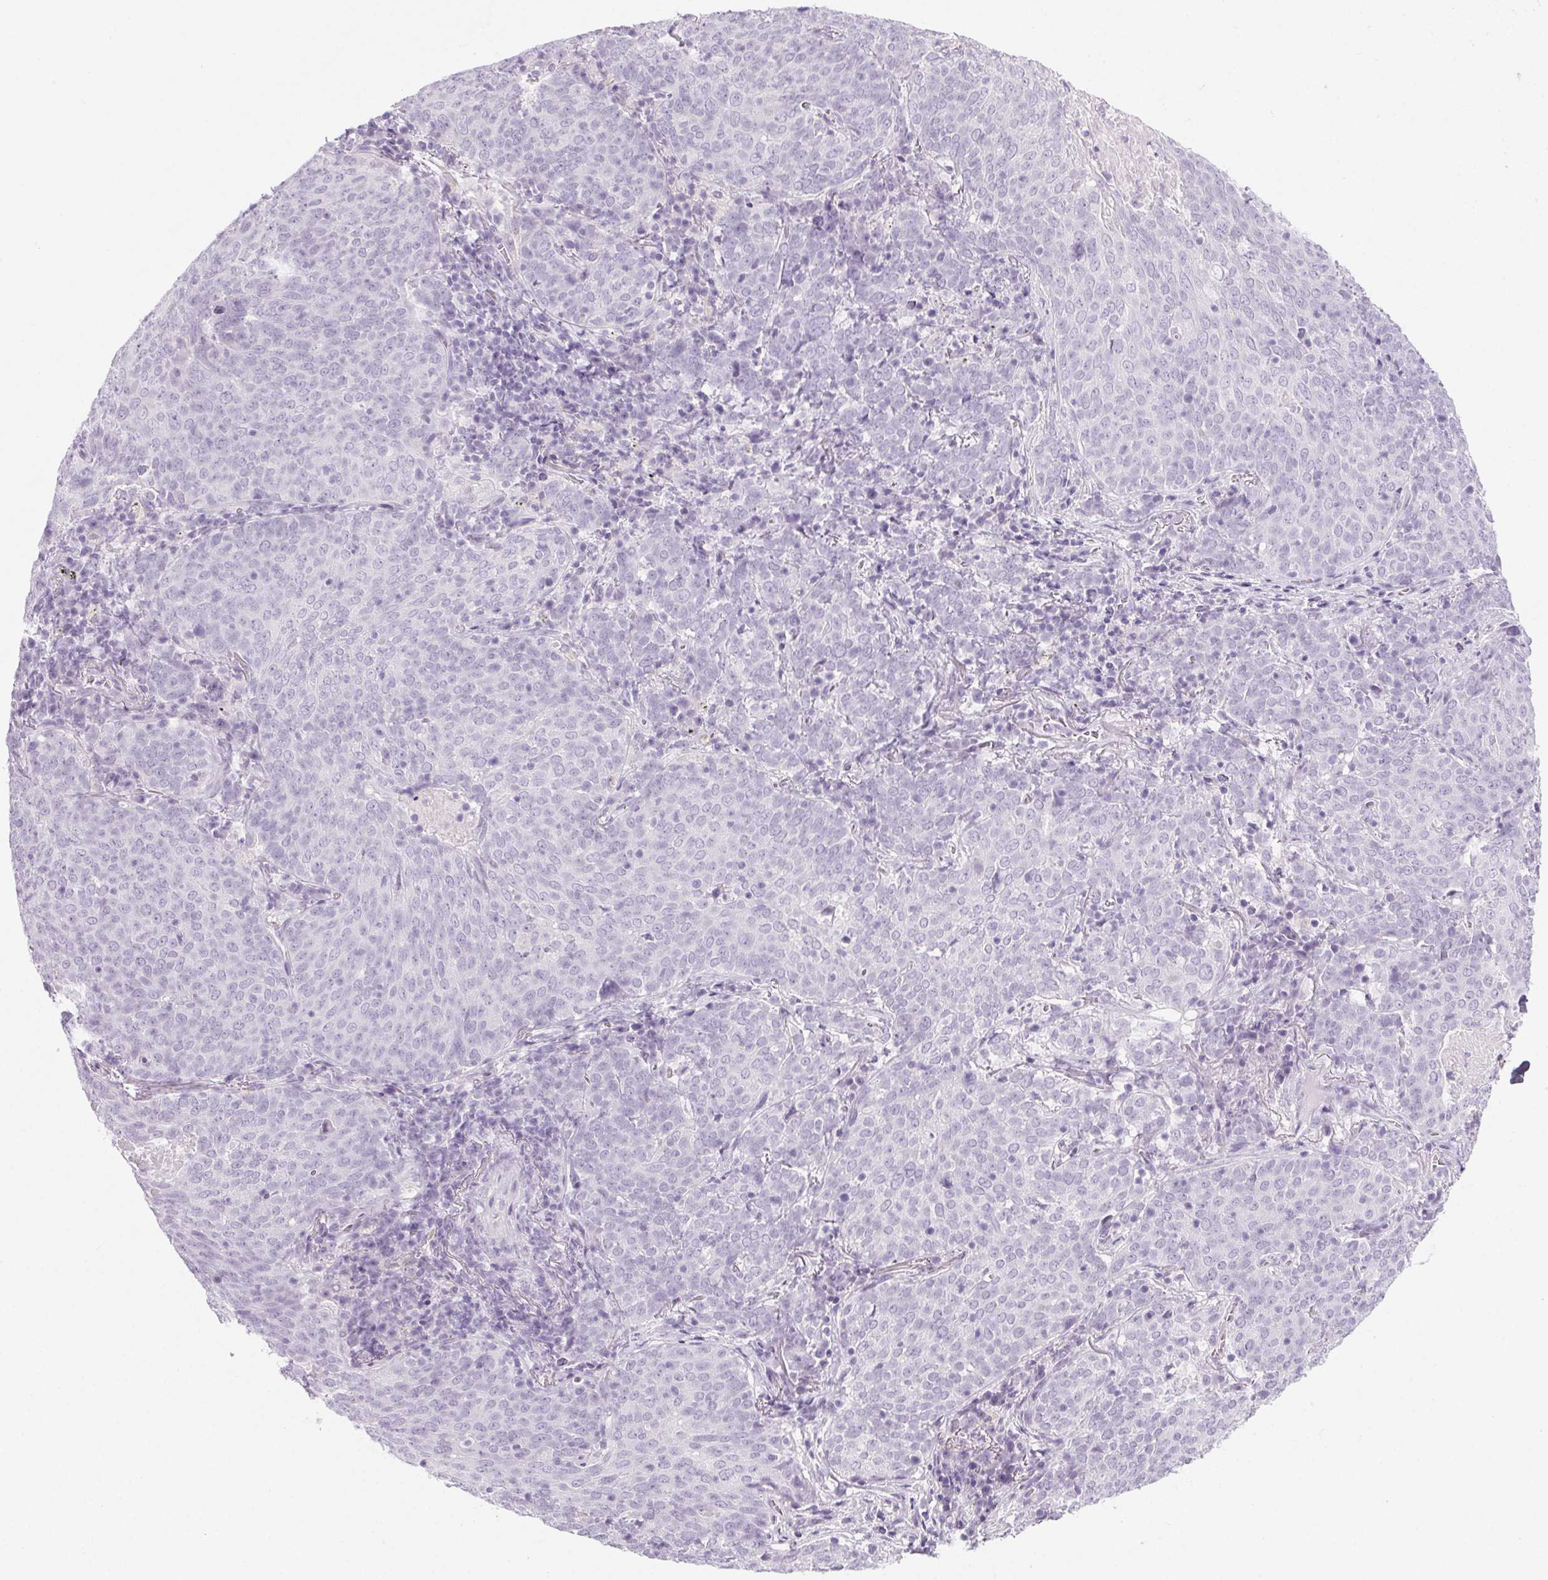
{"staining": {"intensity": "negative", "quantity": "none", "location": "none"}, "tissue": "lung cancer", "cell_type": "Tumor cells", "image_type": "cancer", "snomed": [{"axis": "morphology", "description": "Squamous cell carcinoma, NOS"}, {"axis": "topography", "description": "Lung"}], "caption": "Tumor cells are negative for brown protein staining in lung cancer.", "gene": "LRP2", "patient": {"sex": "male", "age": 82}}